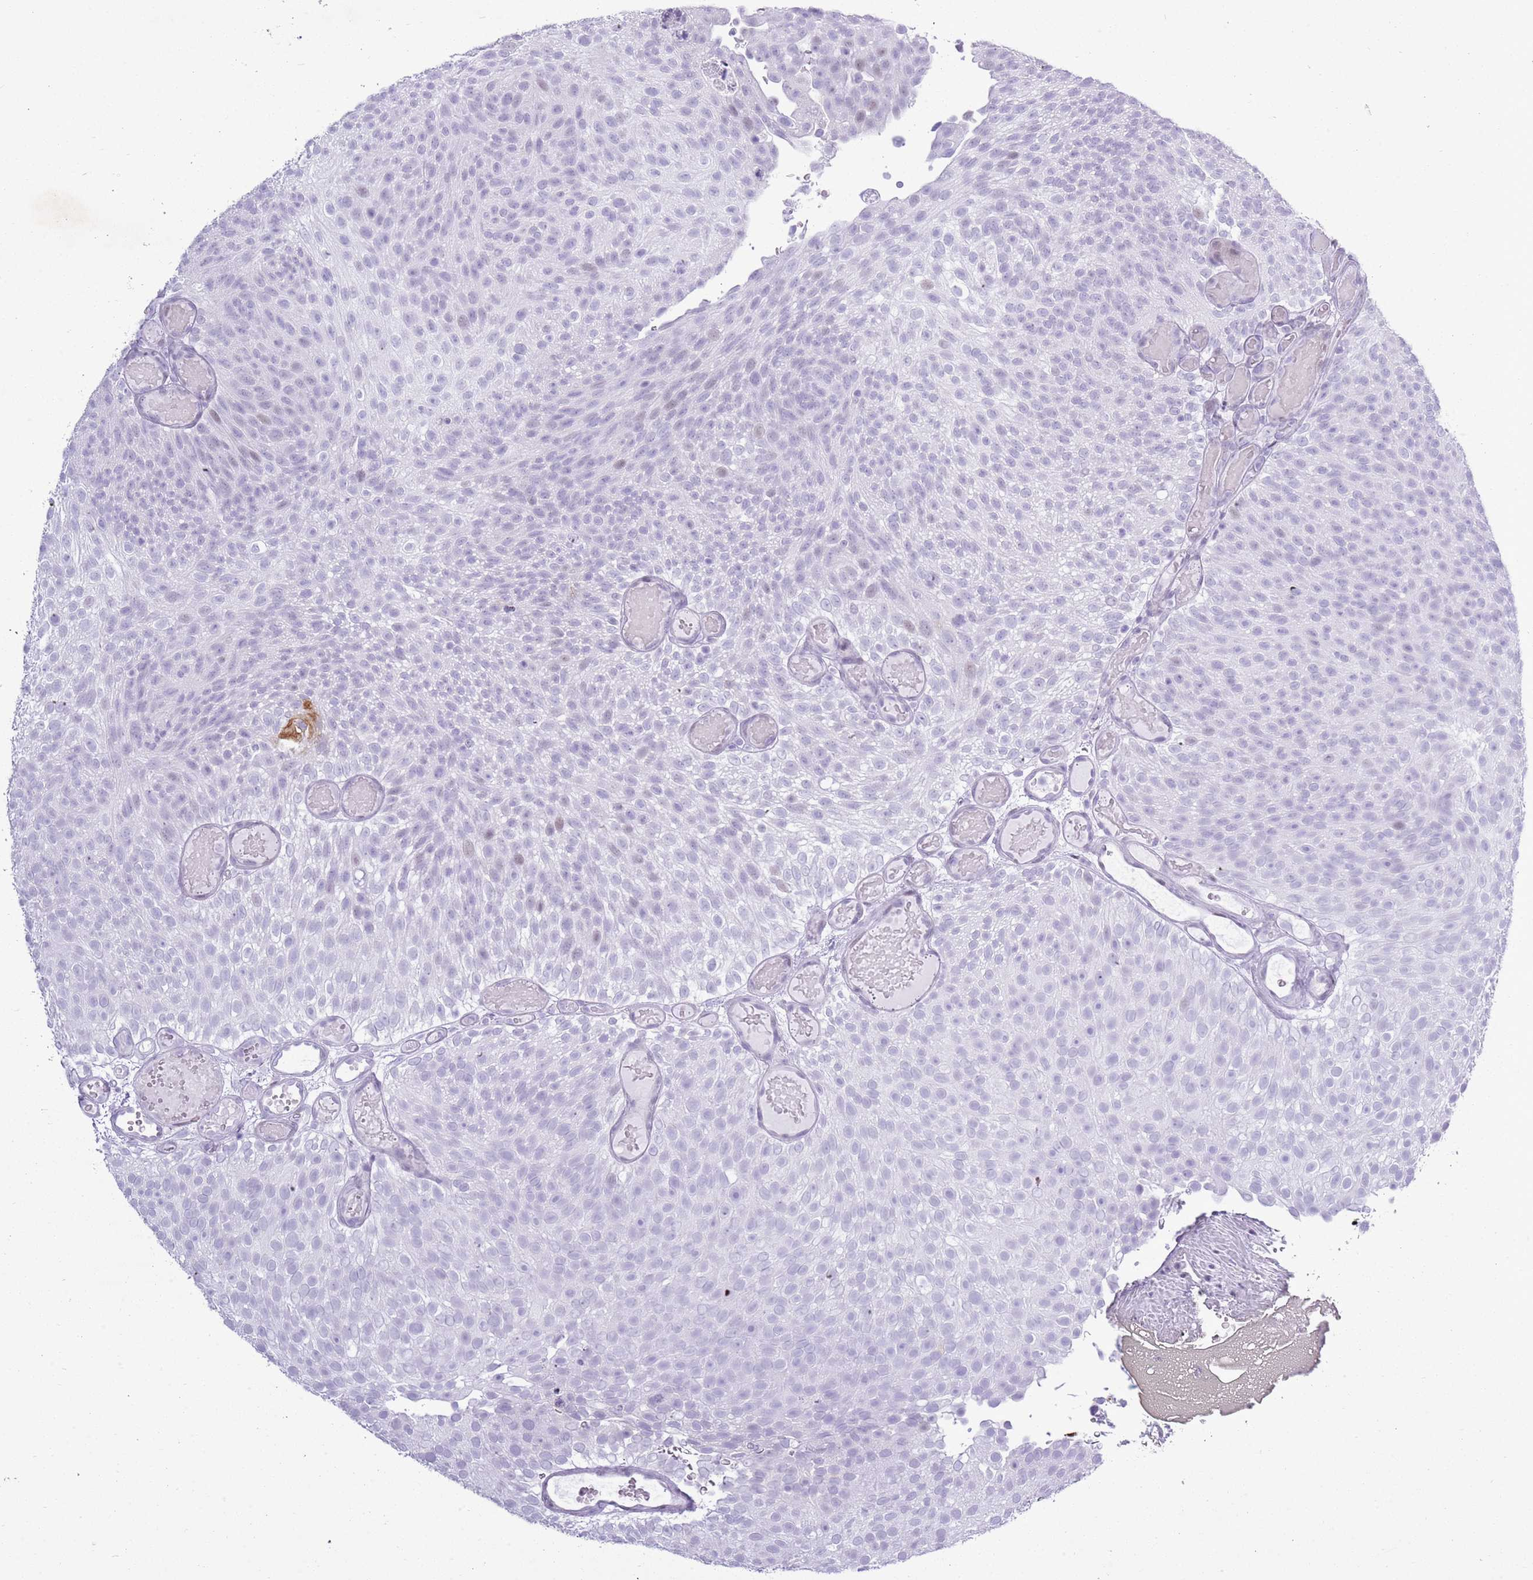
{"staining": {"intensity": "negative", "quantity": "none", "location": "none"}, "tissue": "urothelial cancer", "cell_type": "Tumor cells", "image_type": "cancer", "snomed": [{"axis": "morphology", "description": "Urothelial carcinoma, Low grade"}, {"axis": "topography", "description": "Urinary bladder"}], "caption": "Immunohistochemical staining of human urothelial cancer displays no significant positivity in tumor cells.", "gene": "ASIP", "patient": {"sex": "male", "age": 78}}